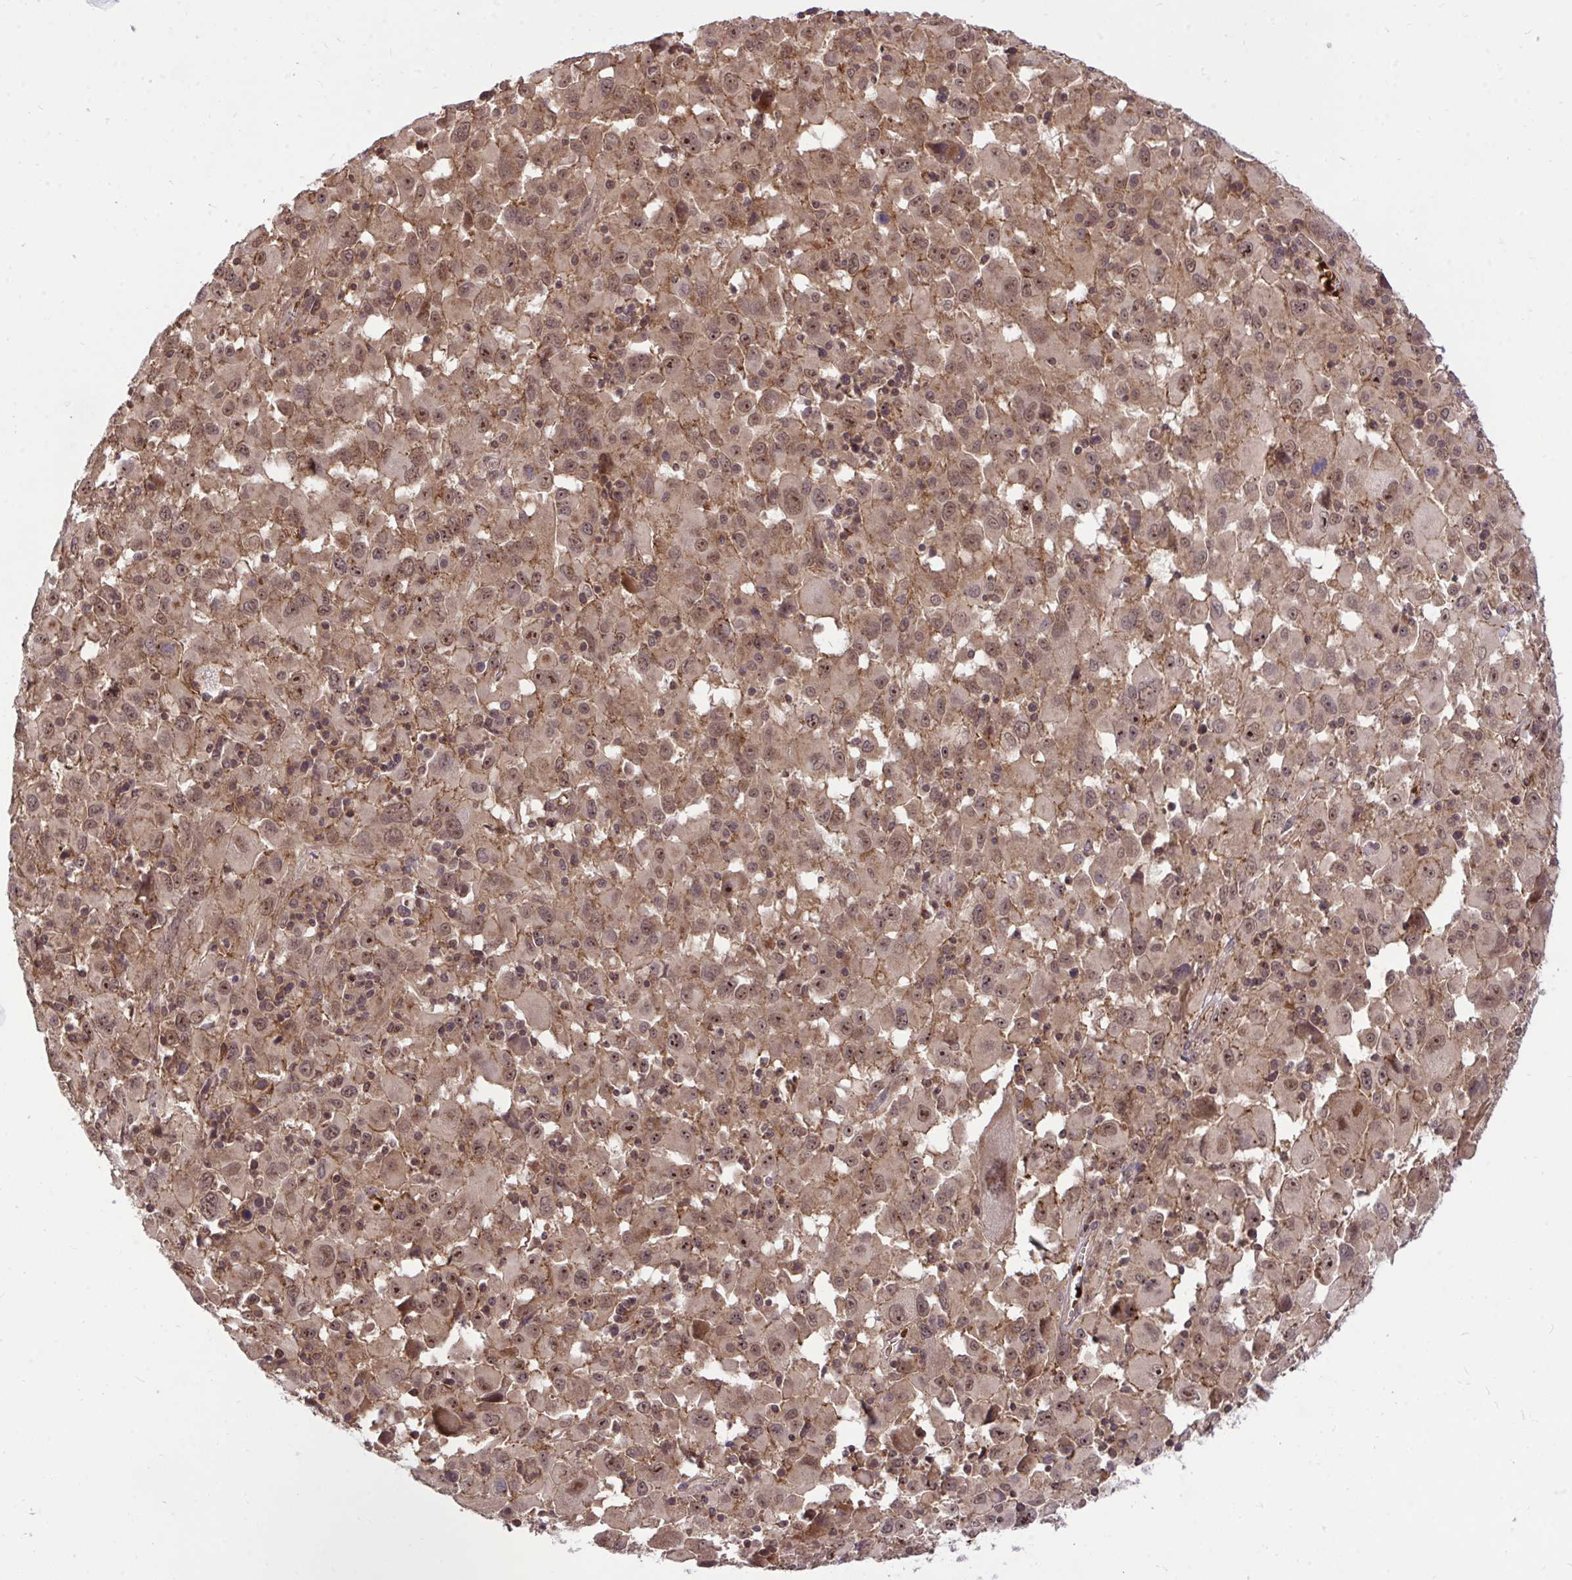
{"staining": {"intensity": "moderate", "quantity": ">75%", "location": "nuclear"}, "tissue": "melanoma", "cell_type": "Tumor cells", "image_type": "cancer", "snomed": [{"axis": "morphology", "description": "Malignant melanoma, Metastatic site"}, {"axis": "topography", "description": "Soft tissue"}], "caption": "The image demonstrates immunohistochemical staining of melanoma. There is moderate nuclear expression is seen in about >75% of tumor cells.", "gene": "PPP1CA", "patient": {"sex": "male", "age": 50}}